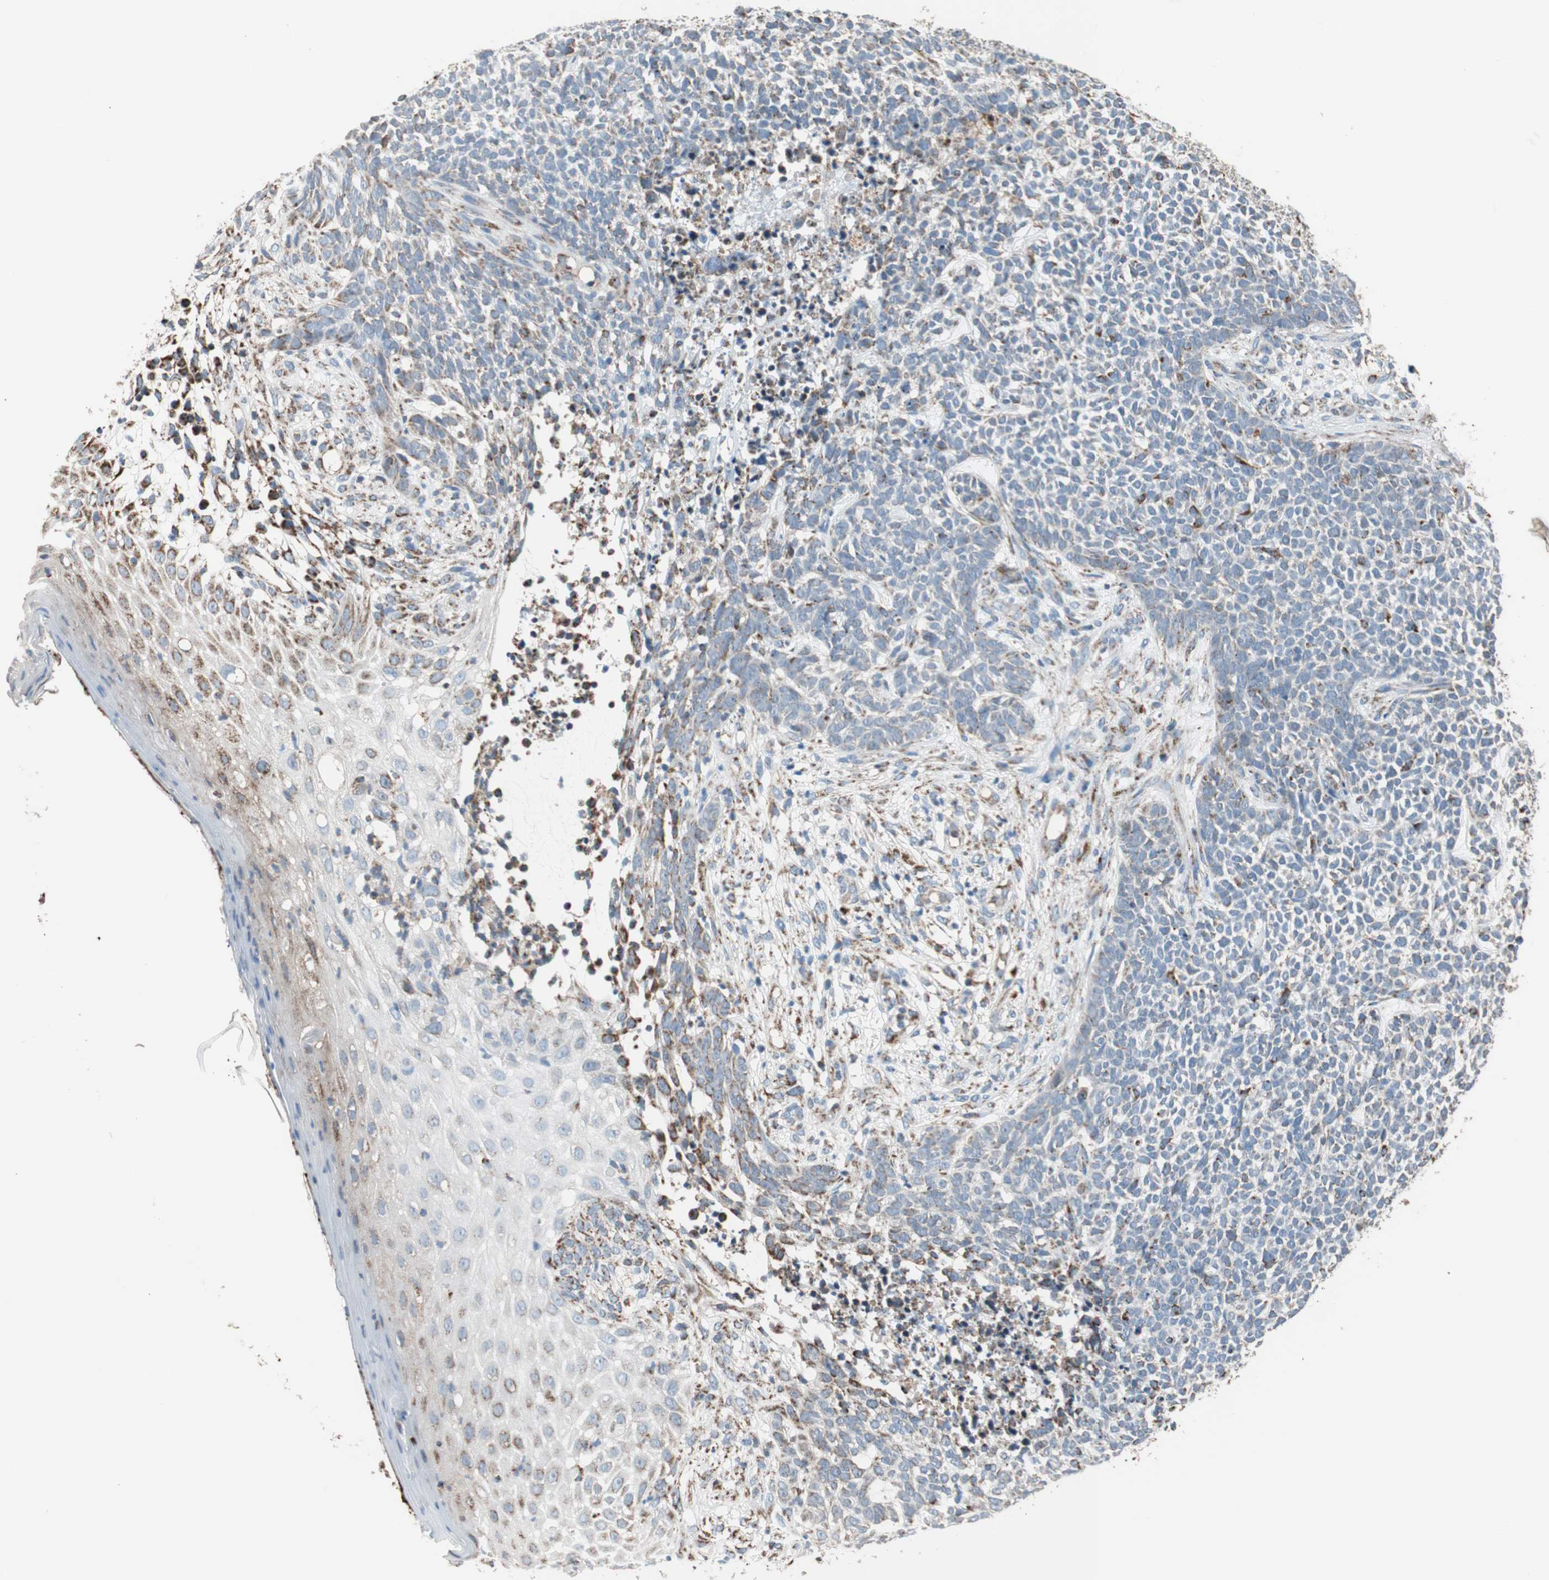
{"staining": {"intensity": "moderate", "quantity": "<25%", "location": "cytoplasmic/membranous"}, "tissue": "skin cancer", "cell_type": "Tumor cells", "image_type": "cancer", "snomed": [{"axis": "morphology", "description": "Basal cell carcinoma"}, {"axis": "topography", "description": "Skin"}], "caption": "This image displays immunohistochemistry (IHC) staining of skin cancer, with low moderate cytoplasmic/membranous expression in about <25% of tumor cells.", "gene": "PCSK4", "patient": {"sex": "female", "age": 84}}